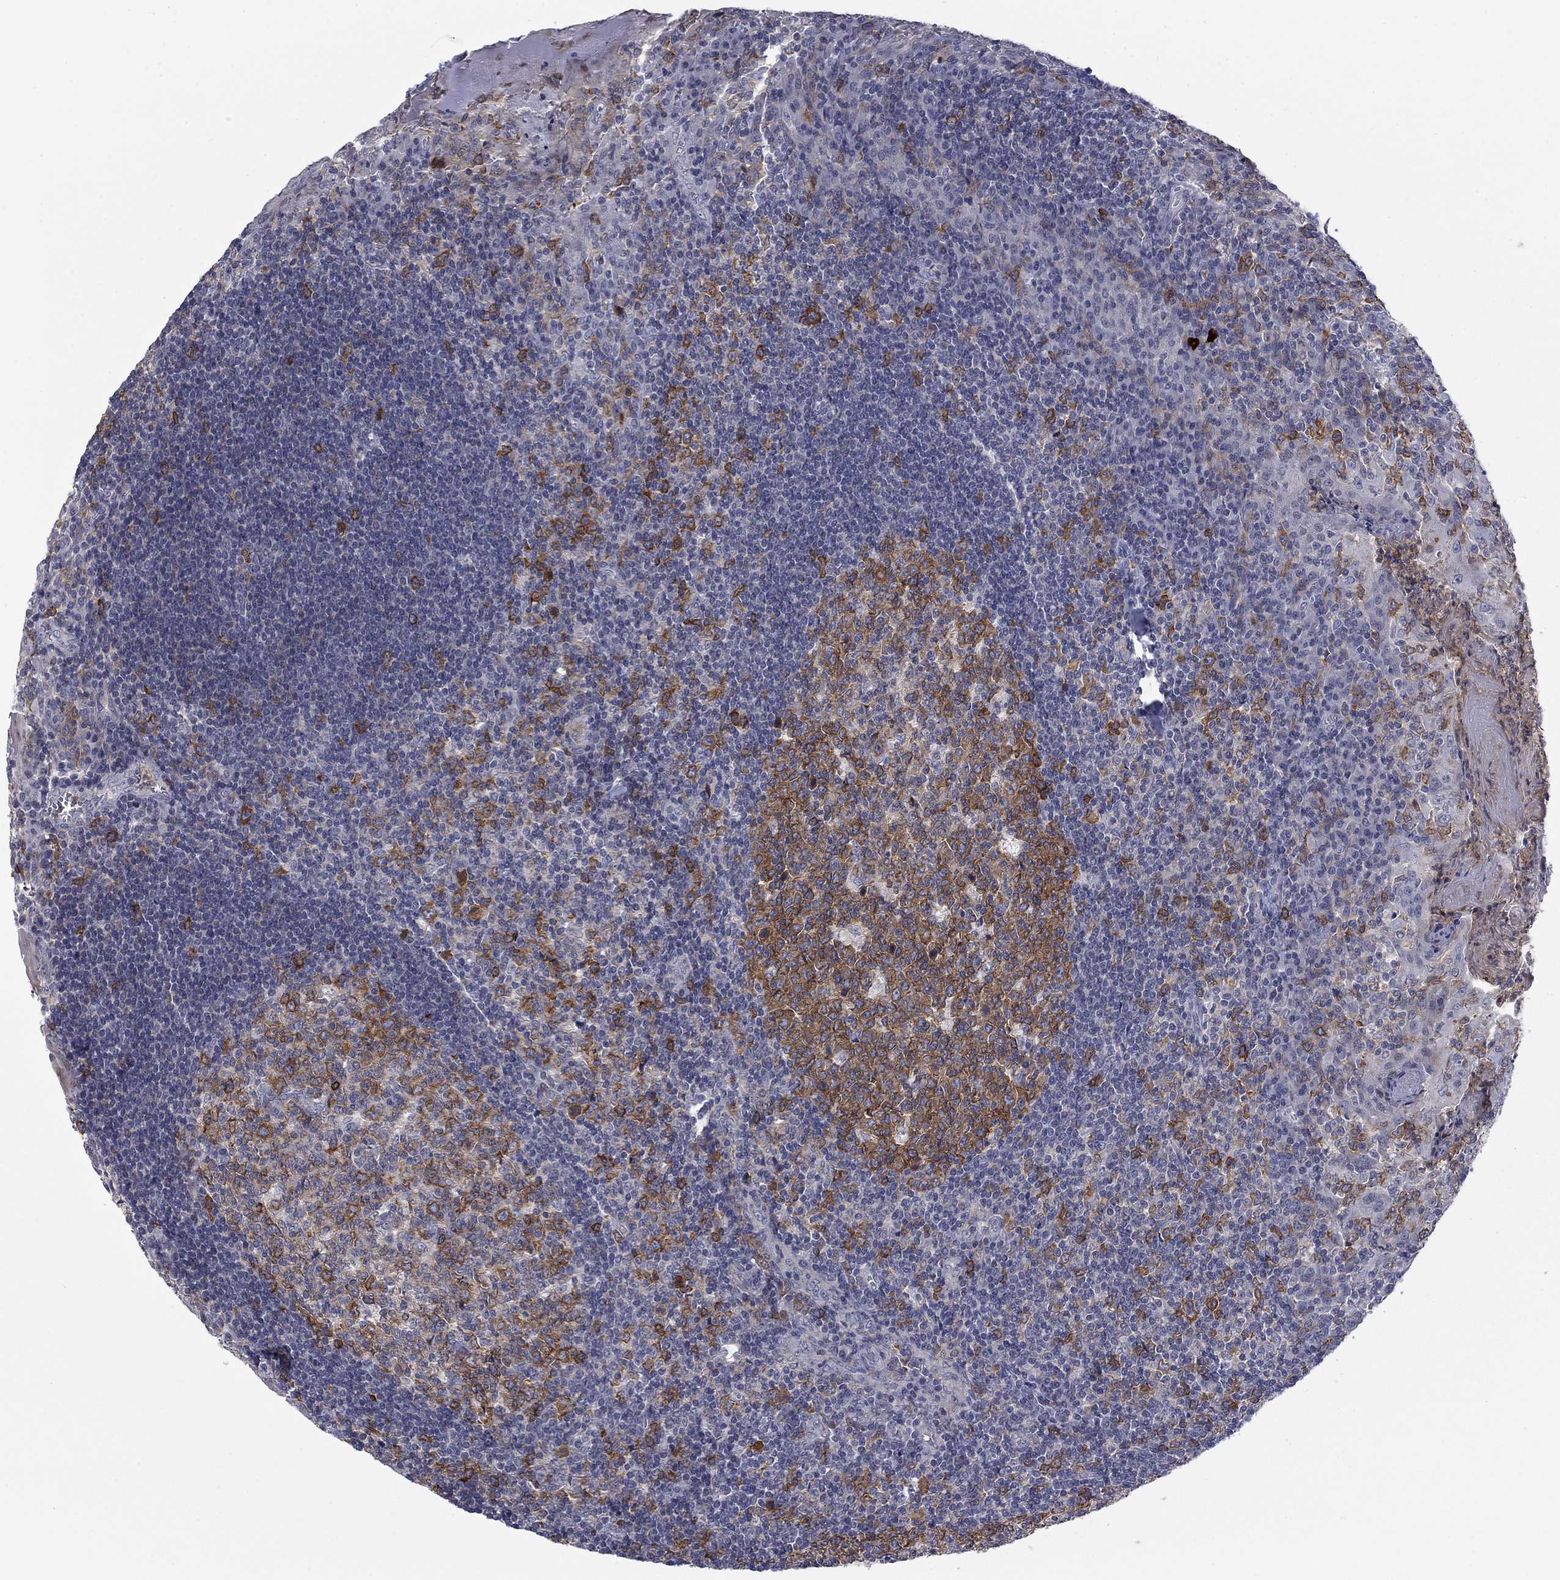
{"staining": {"intensity": "moderate", "quantity": ">75%", "location": "cytoplasmic/membranous"}, "tissue": "tonsil", "cell_type": "Germinal center cells", "image_type": "normal", "snomed": [{"axis": "morphology", "description": "Normal tissue, NOS"}, {"axis": "topography", "description": "Tonsil"}], "caption": "This micrograph exhibits IHC staining of benign tonsil, with medium moderate cytoplasmic/membranous expression in approximately >75% of germinal center cells.", "gene": "KIF15", "patient": {"sex": "female", "age": 12}}